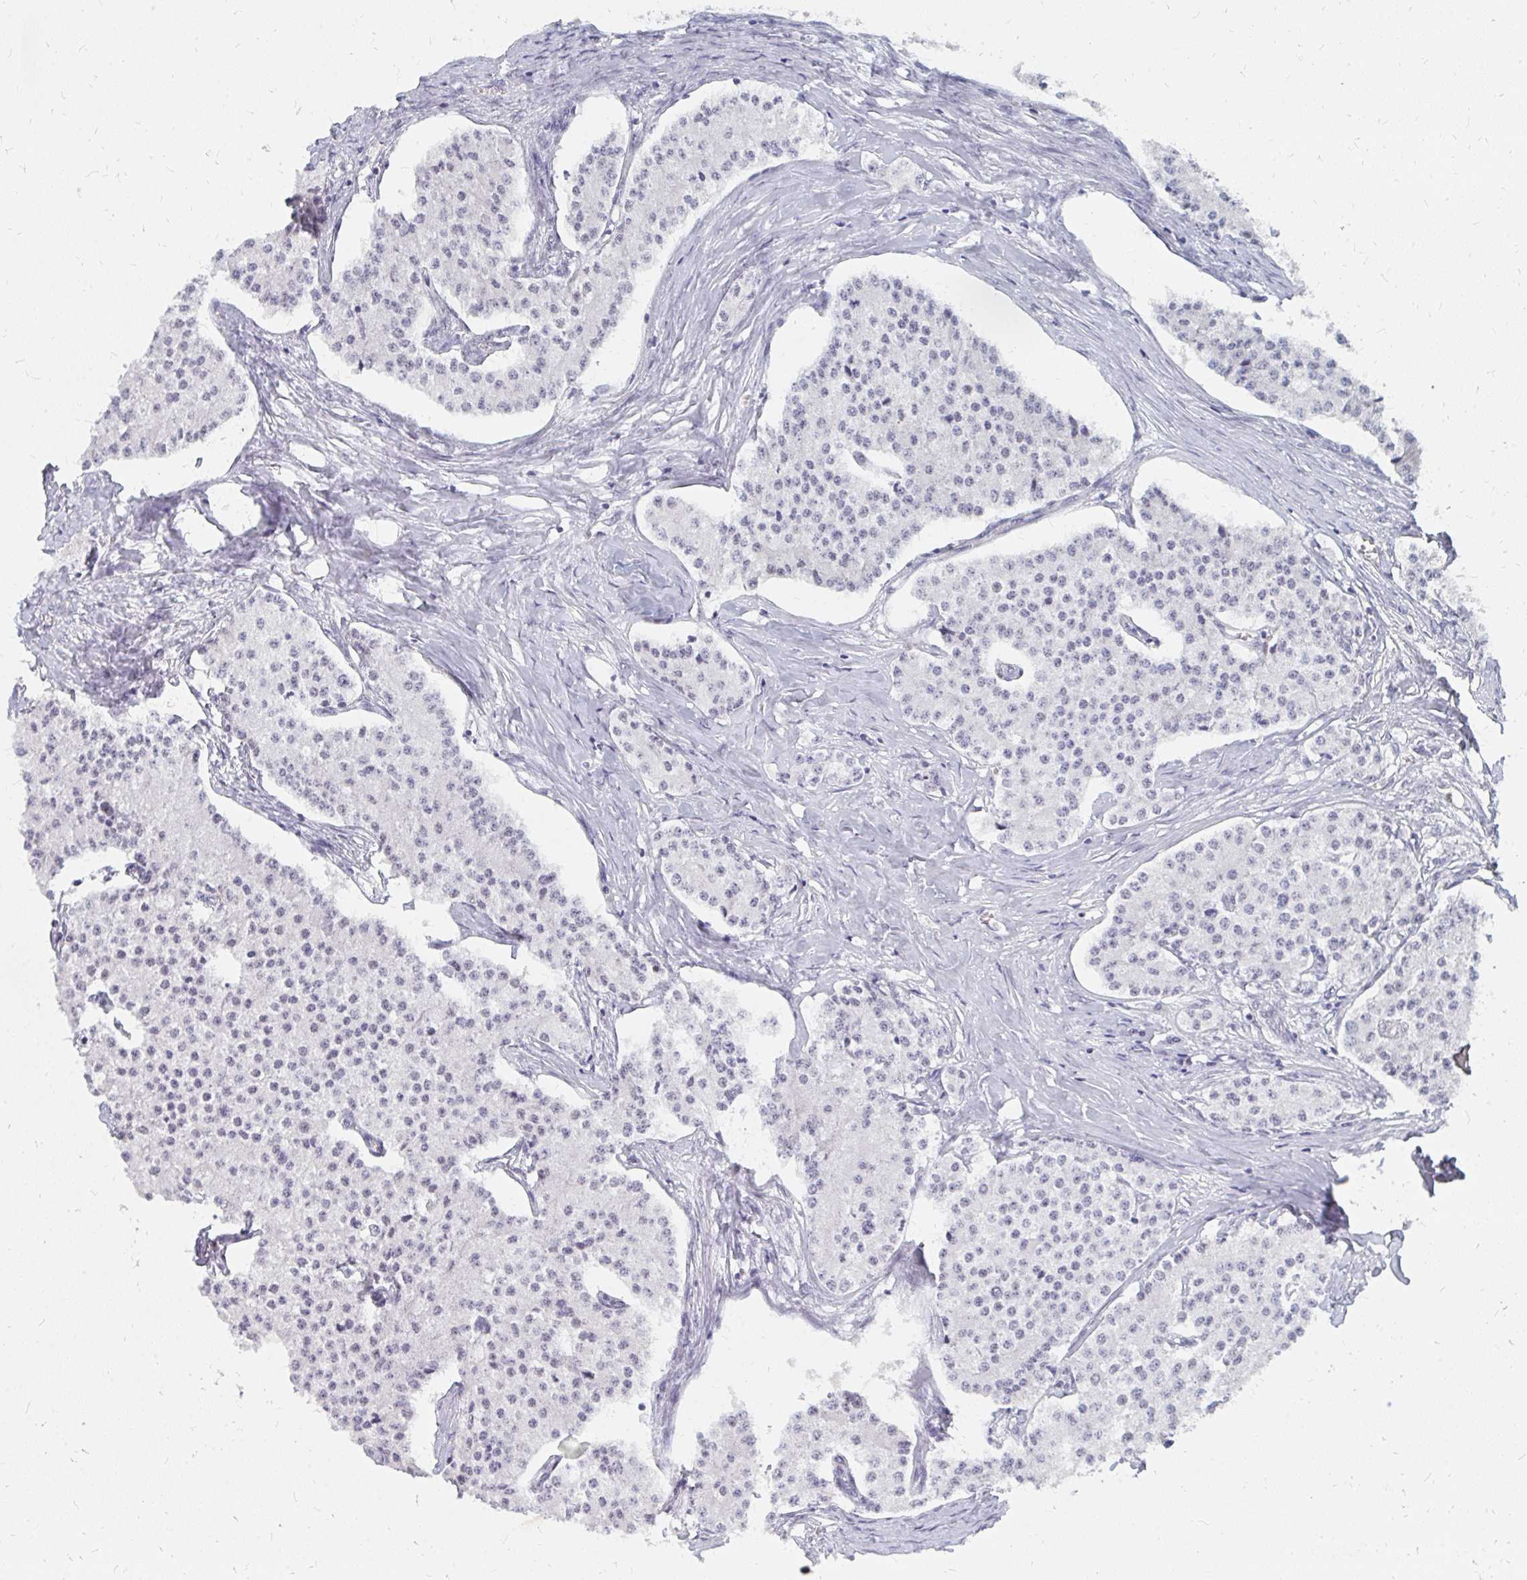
{"staining": {"intensity": "negative", "quantity": "none", "location": "none"}, "tissue": "carcinoid", "cell_type": "Tumor cells", "image_type": "cancer", "snomed": [{"axis": "morphology", "description": "Carcinoid, malignant, NOS"}, {"axis": "topography", "description": "Colon"}], "caption": "DAB (3,3'-diaminobenzidine) immunohistochemical staining of human carcinoid displays no significant positivity in tumor cells. (DAB IHC visualized using brightfield microscopy, high magnification).", "gene": "PLK3", "patient": {"sex": "female", "age": 52}}